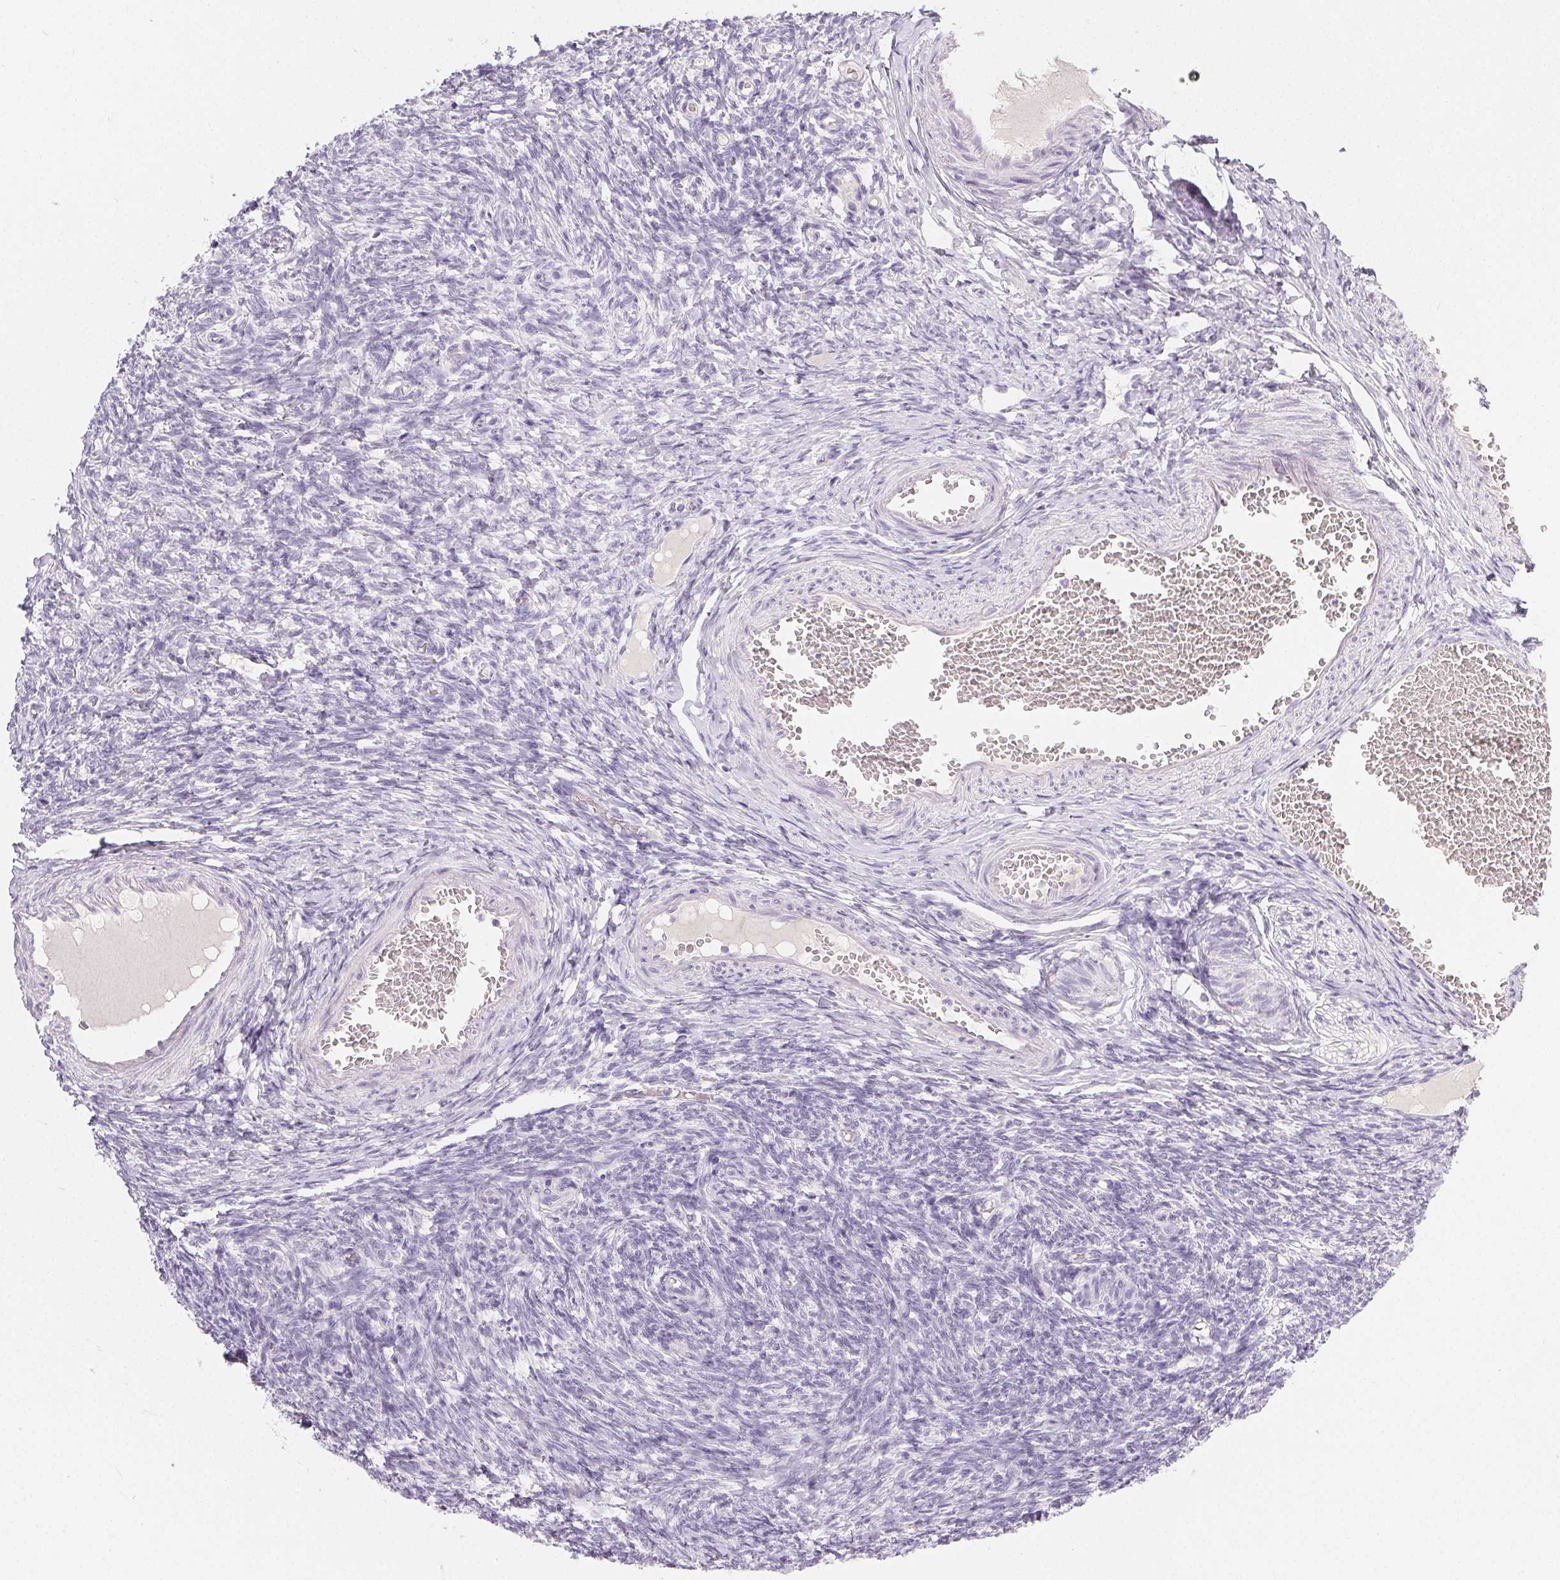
{"staining": {"intensity": "negative", "quantity": "none", "location": "none"}, "tissue": "ovary", "cell_type": "Follicle cells", "image_type": "normal", "snomed": [{"axis": "morphology", "description": "Normal tissue, NOS"}, {"axis": "topography", "description": "Ovary"}], "caption": "There is no significant expression in follicle cells of ovary.", "gene": "MIOX", "patient": {"sex": "female", "age": 39}}